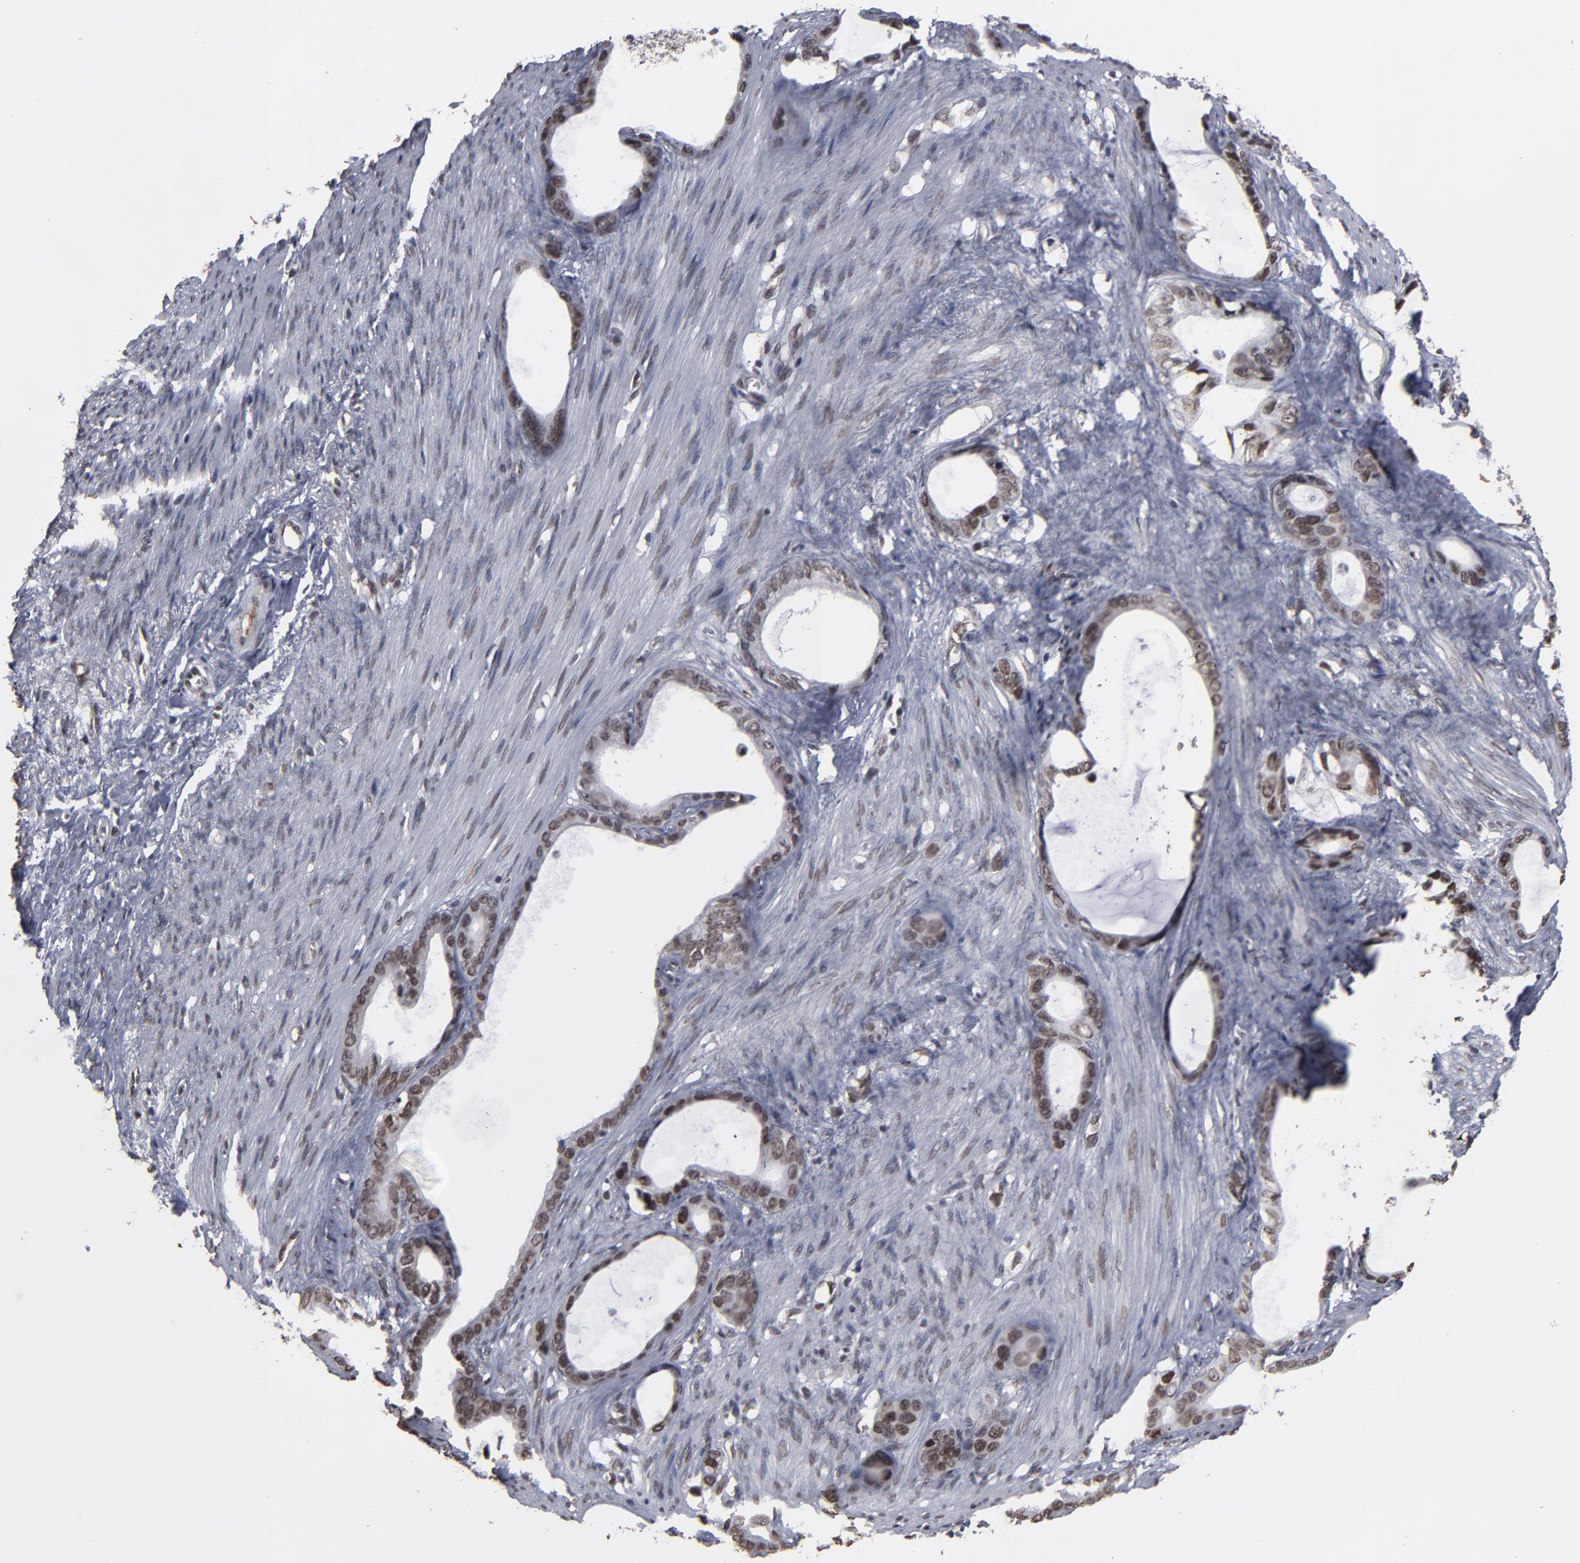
{"staining": {"intensity": "moderate", "quantity": "25%-75%", "location": "nuclear"}, "tissue": "stomach cancer", "cell_type": "Tumor cells", "image_type": "cancer", "snomed": [{"axis": "morphology", "description": "Adenocarcinoma, NOS"}, {"axis": "topography", "description": "Stomach"}], "caption": "Brown immunohistochemical staining in stomach cancer displays moderate nuclear positivity in approximately 25%-75% of tumor cells.", "gene": "BAZ1A", "patient": {"sex": "female", "age": 75}}